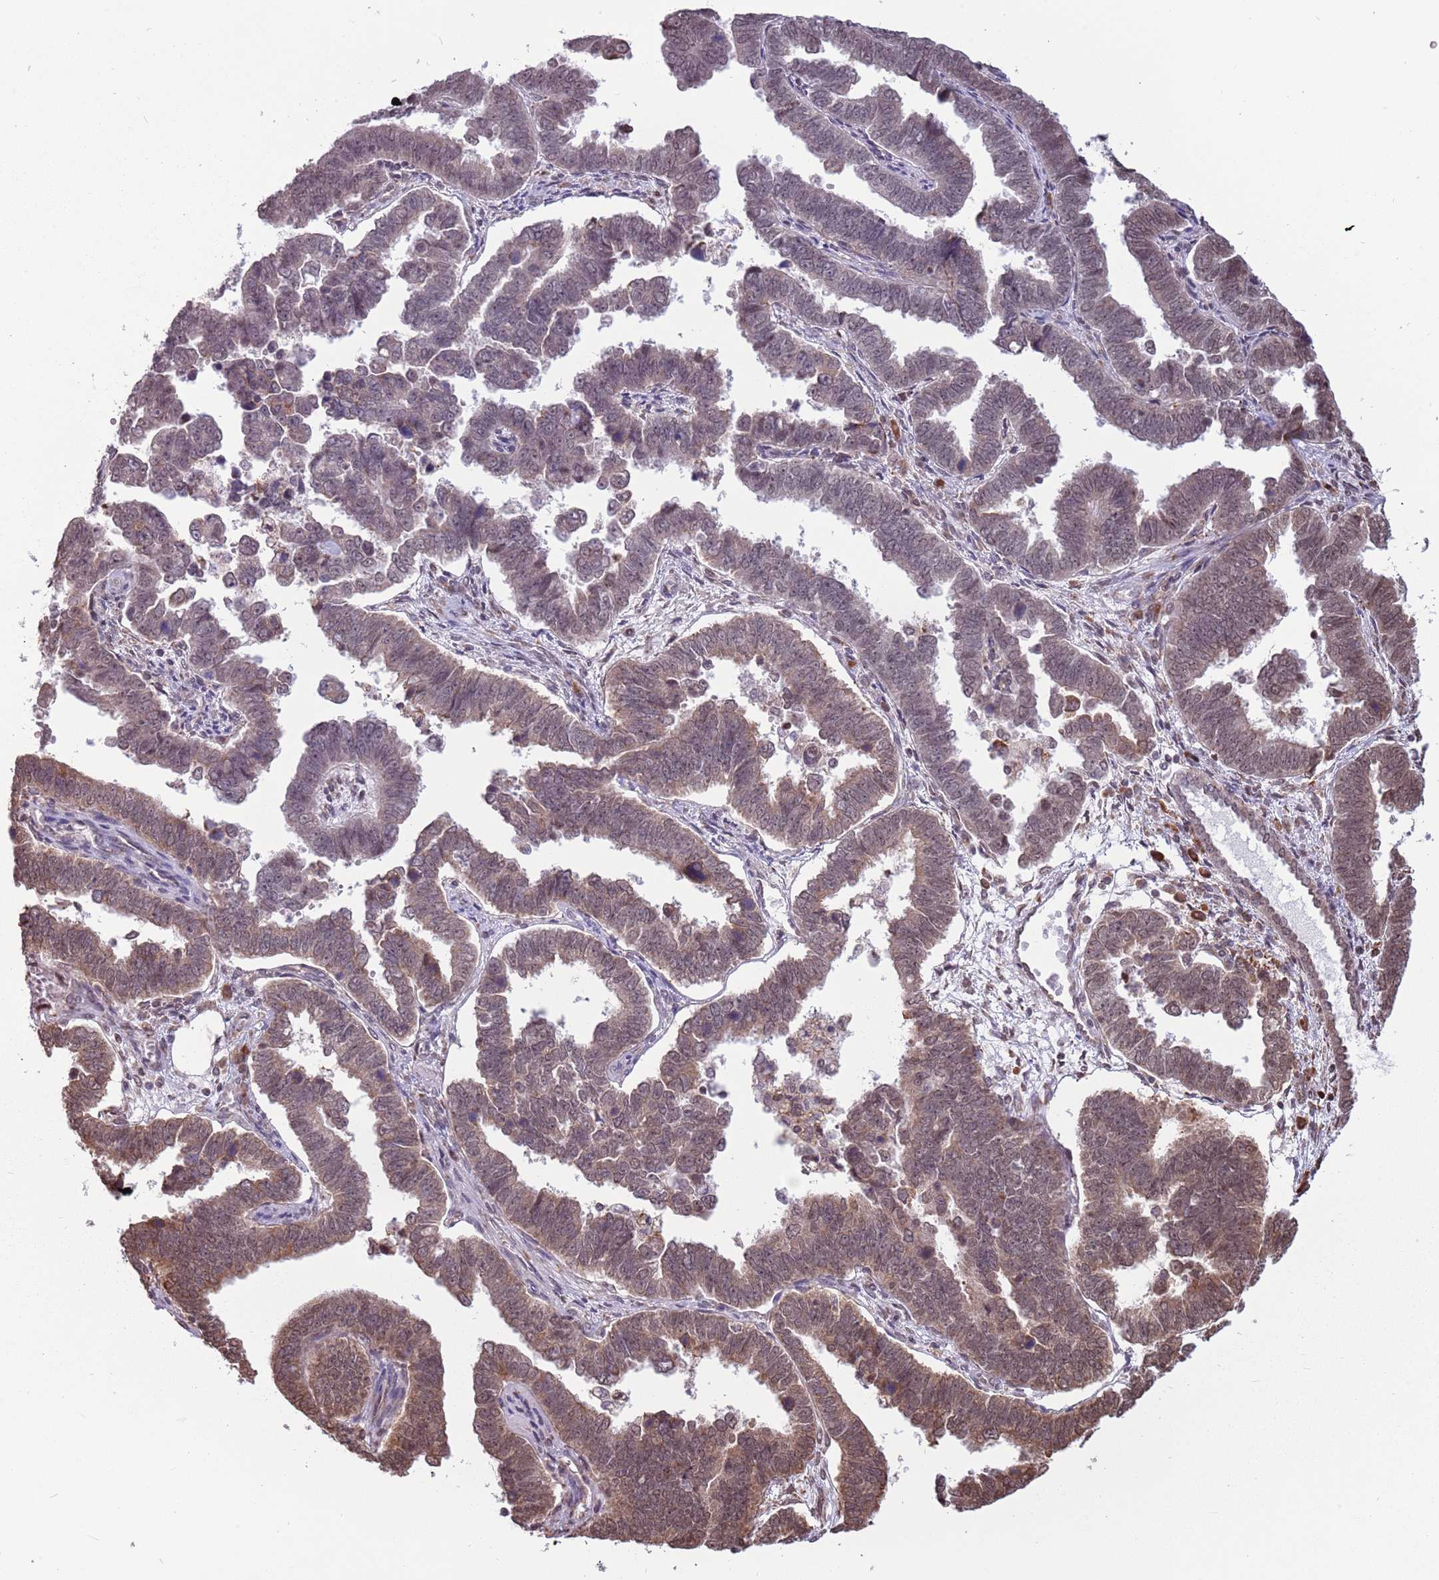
{"staining": {"intensity": "moderate", "quantity": "<25%", "location": "cytoplasmic/membranous,nuclear"}, "tissue": "endometrial cancer", "cell_type": "Tumor cells", "image_type": "cancer", "snomed": [{"axis": "morphology", "description": "Adenocarcinoma, NOS"}, {"axis": "topography", "description": "Endometrium"}], "caption": "A photomicrograph of adenocarcinoma (endometrial) stained for a protein displays moderate cytoplasmic/membranous and nuclear brown staining in tumor cells.", "gene": "BARD1", "patient": {"sex": "female", "age": 75}}